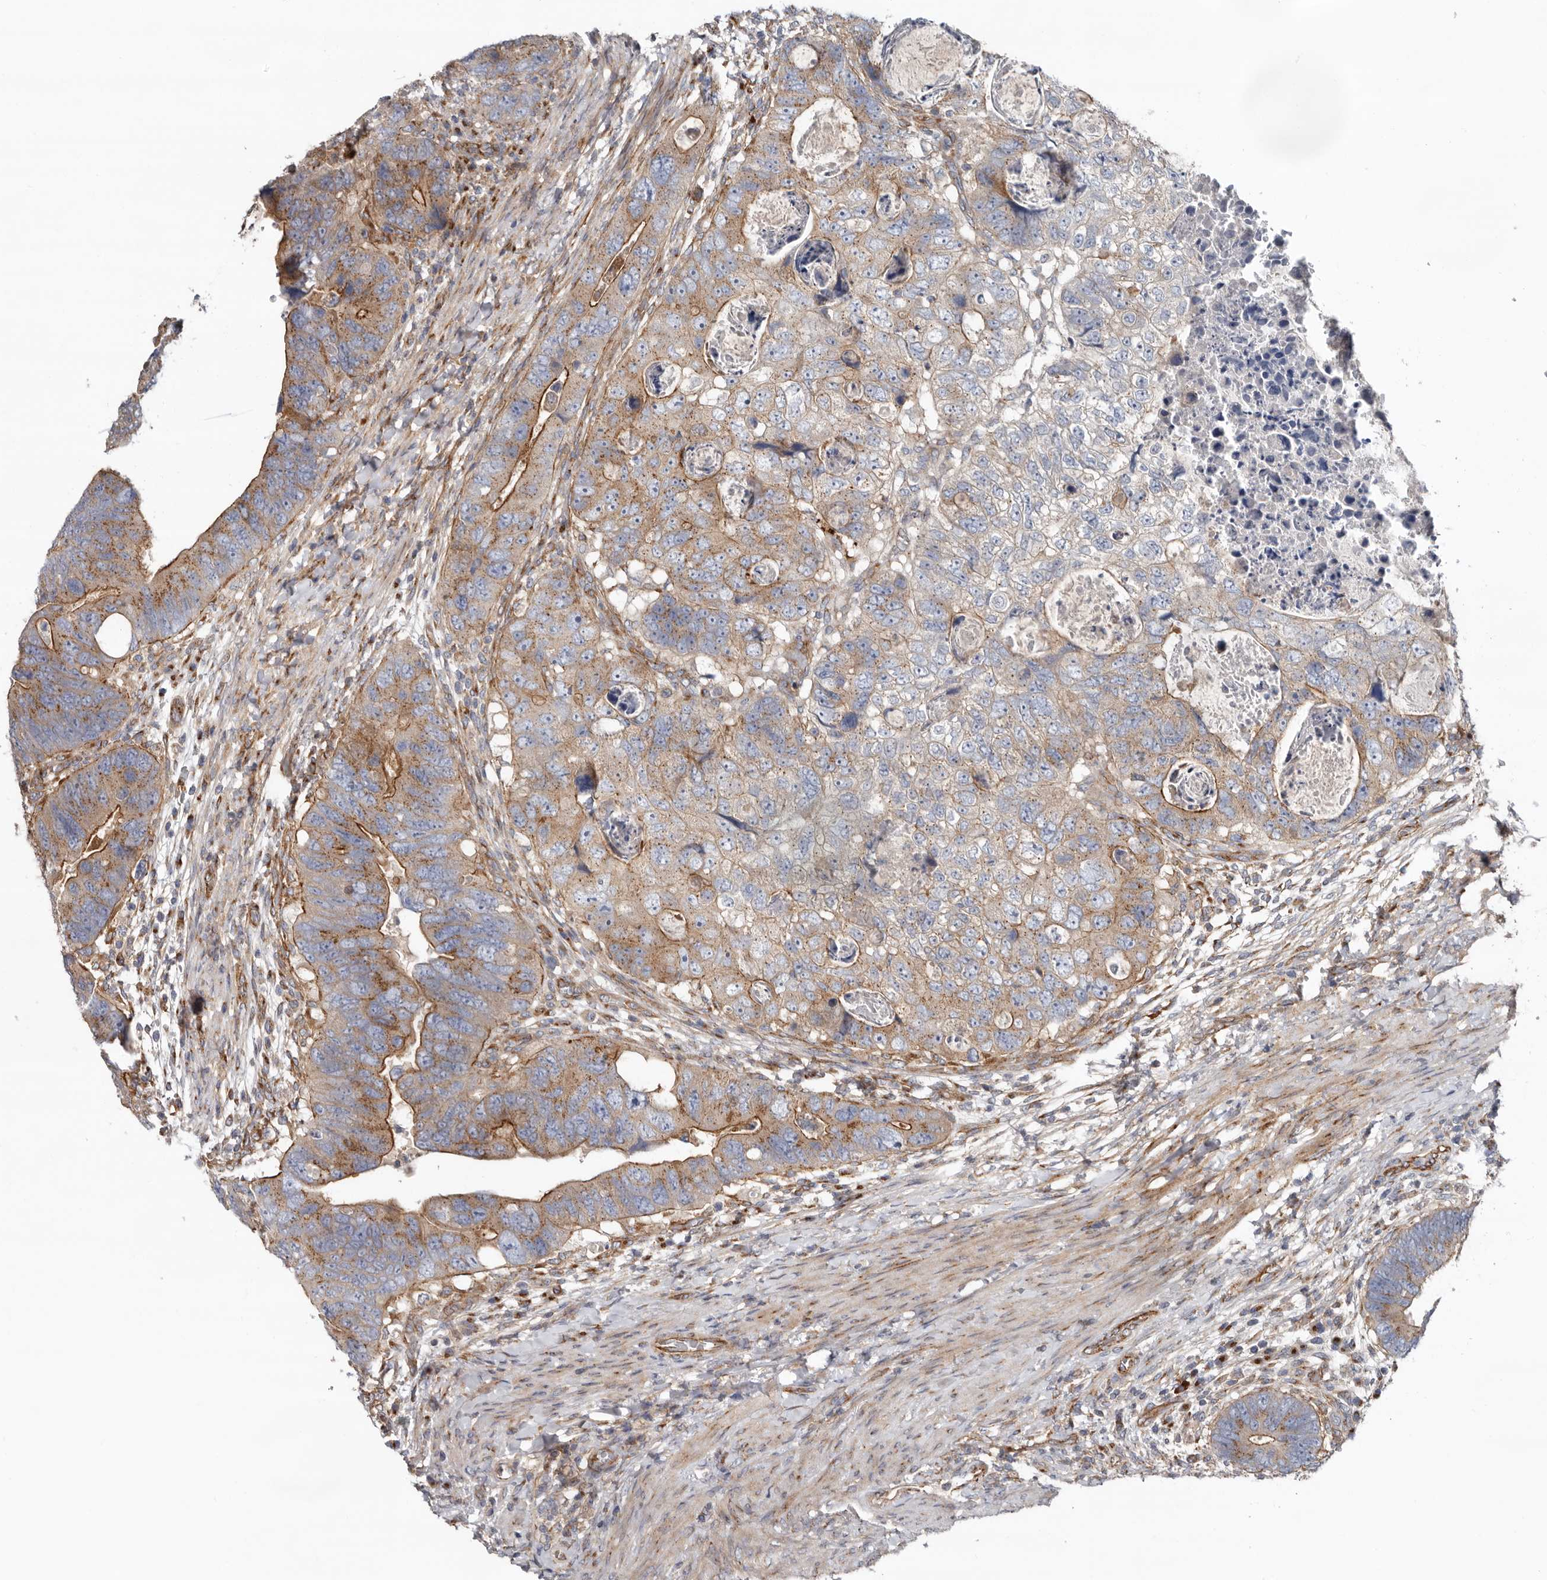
{"staining": {"intensity": "moderate", "quantity": ">75%", "location": "cytoplasmic/membranous"}, "tissue": "colorectal cancer", "cell_type": "Tumor cells", "image_type": "cancer", "snomed": [{"axis": "morphology", "description": "Adenocarcinoma, NOS"}, {"axis": "topography", "description": "Rectum"}], "caption": "An image of colorectal adenocarcinoma stained for a protein exhibits moderate cytoplasmic/membranous brown staining in tumor cells. (DAB = brown stain, brightfield microscopy at high magnification).", "gene": "LUZP1", "patient": {"sex": "male", "age": 59}}